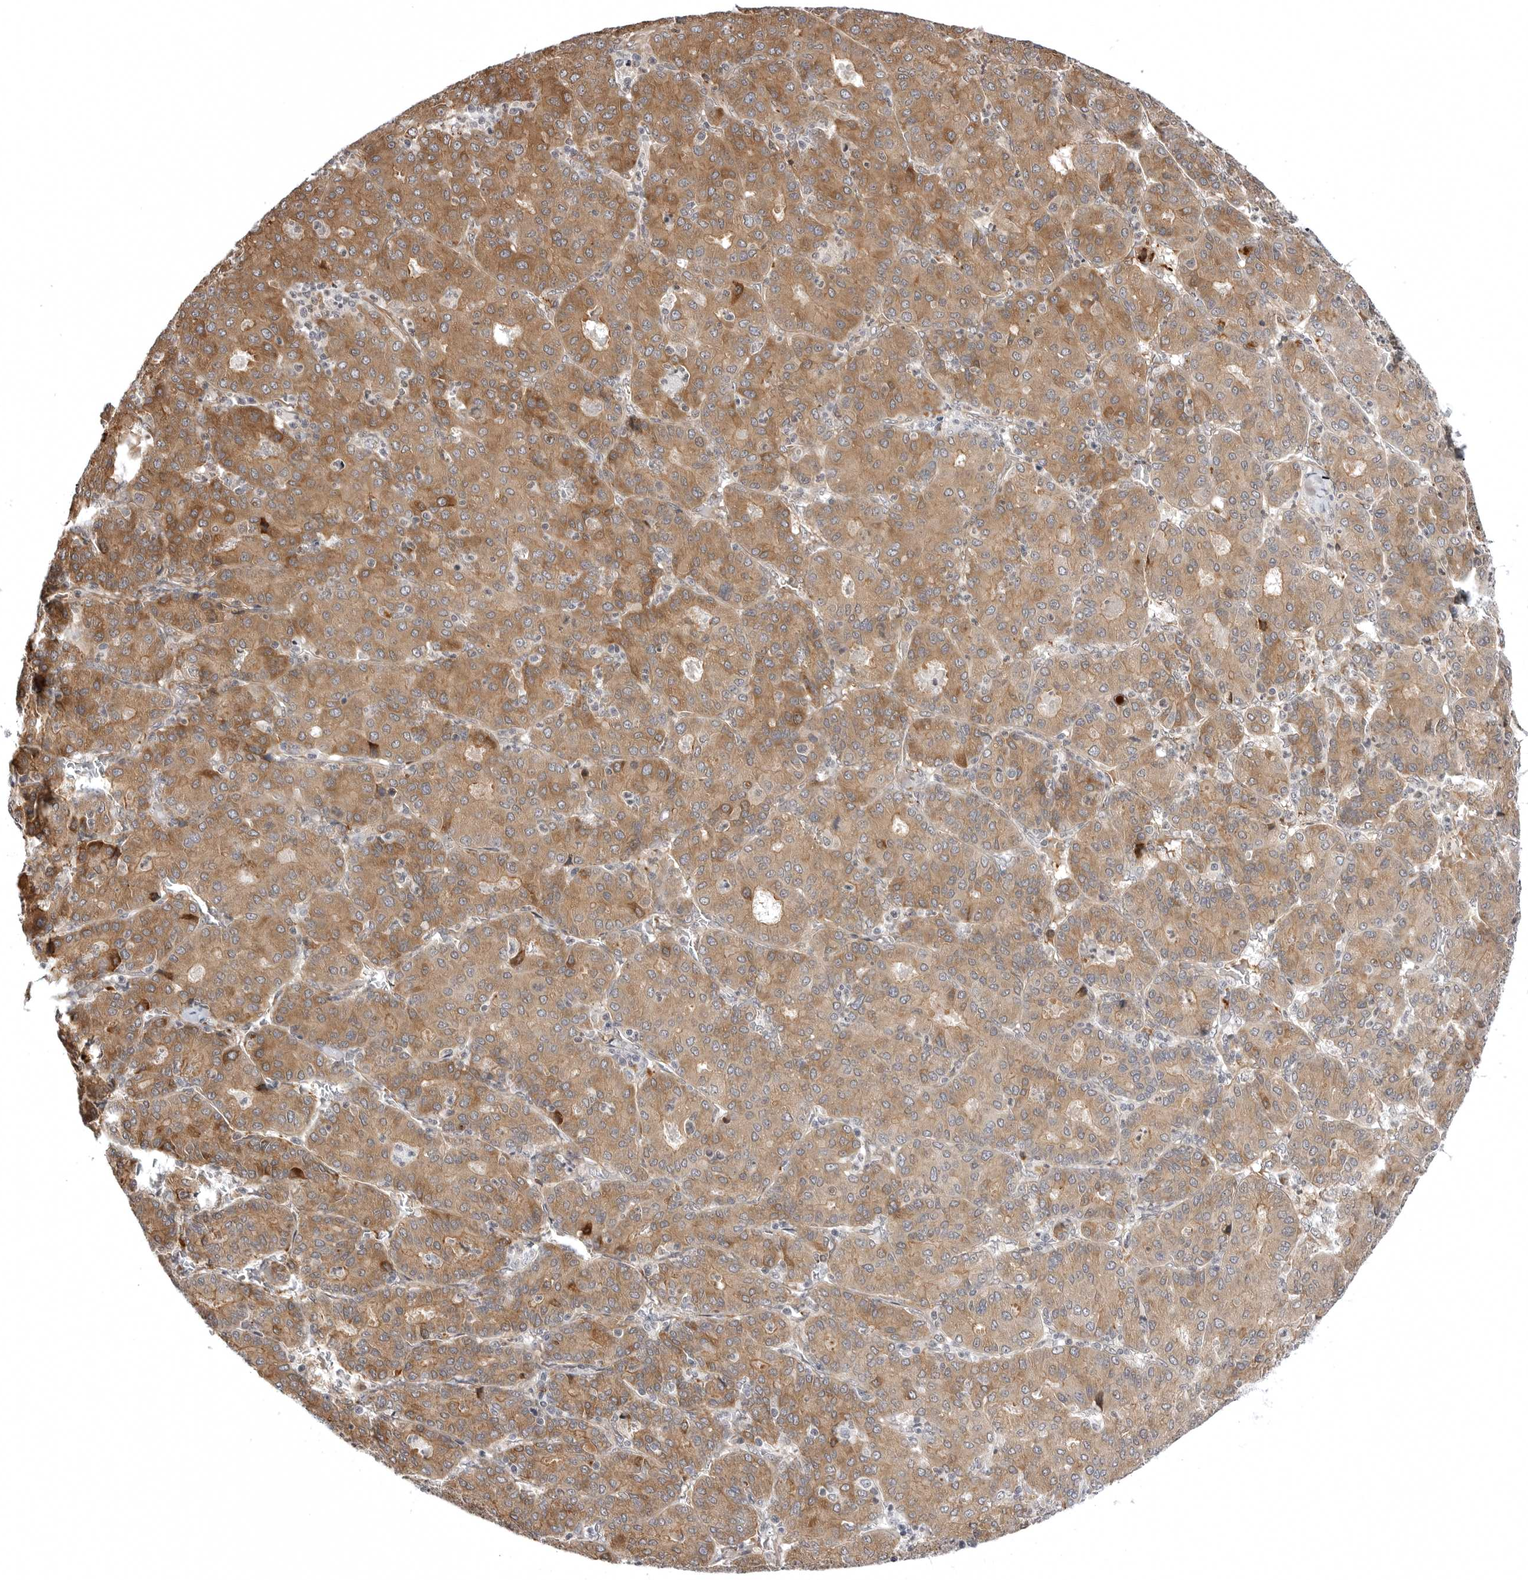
{"staining": {"intensity": "moderate", "quantity": ">75%", "location": "cytoplasmic/membranous"}, "tissue": "liver cancer", "cell_type": "Tumor cells", "image_type": "cancer", "snomed": [{"axis": "morphology", "description": "Carcinoma, Hepatocellular, NOS"}, {"axis": "topography", "description": "Liver"}], "caption": "Tumor cells exhibit medium levels of moderate cytoplasmic/membranous expression in about >75% of cells in liver cancer.", "gene": "ARL5A", "patient": {"sex": "male", "age": 65}}